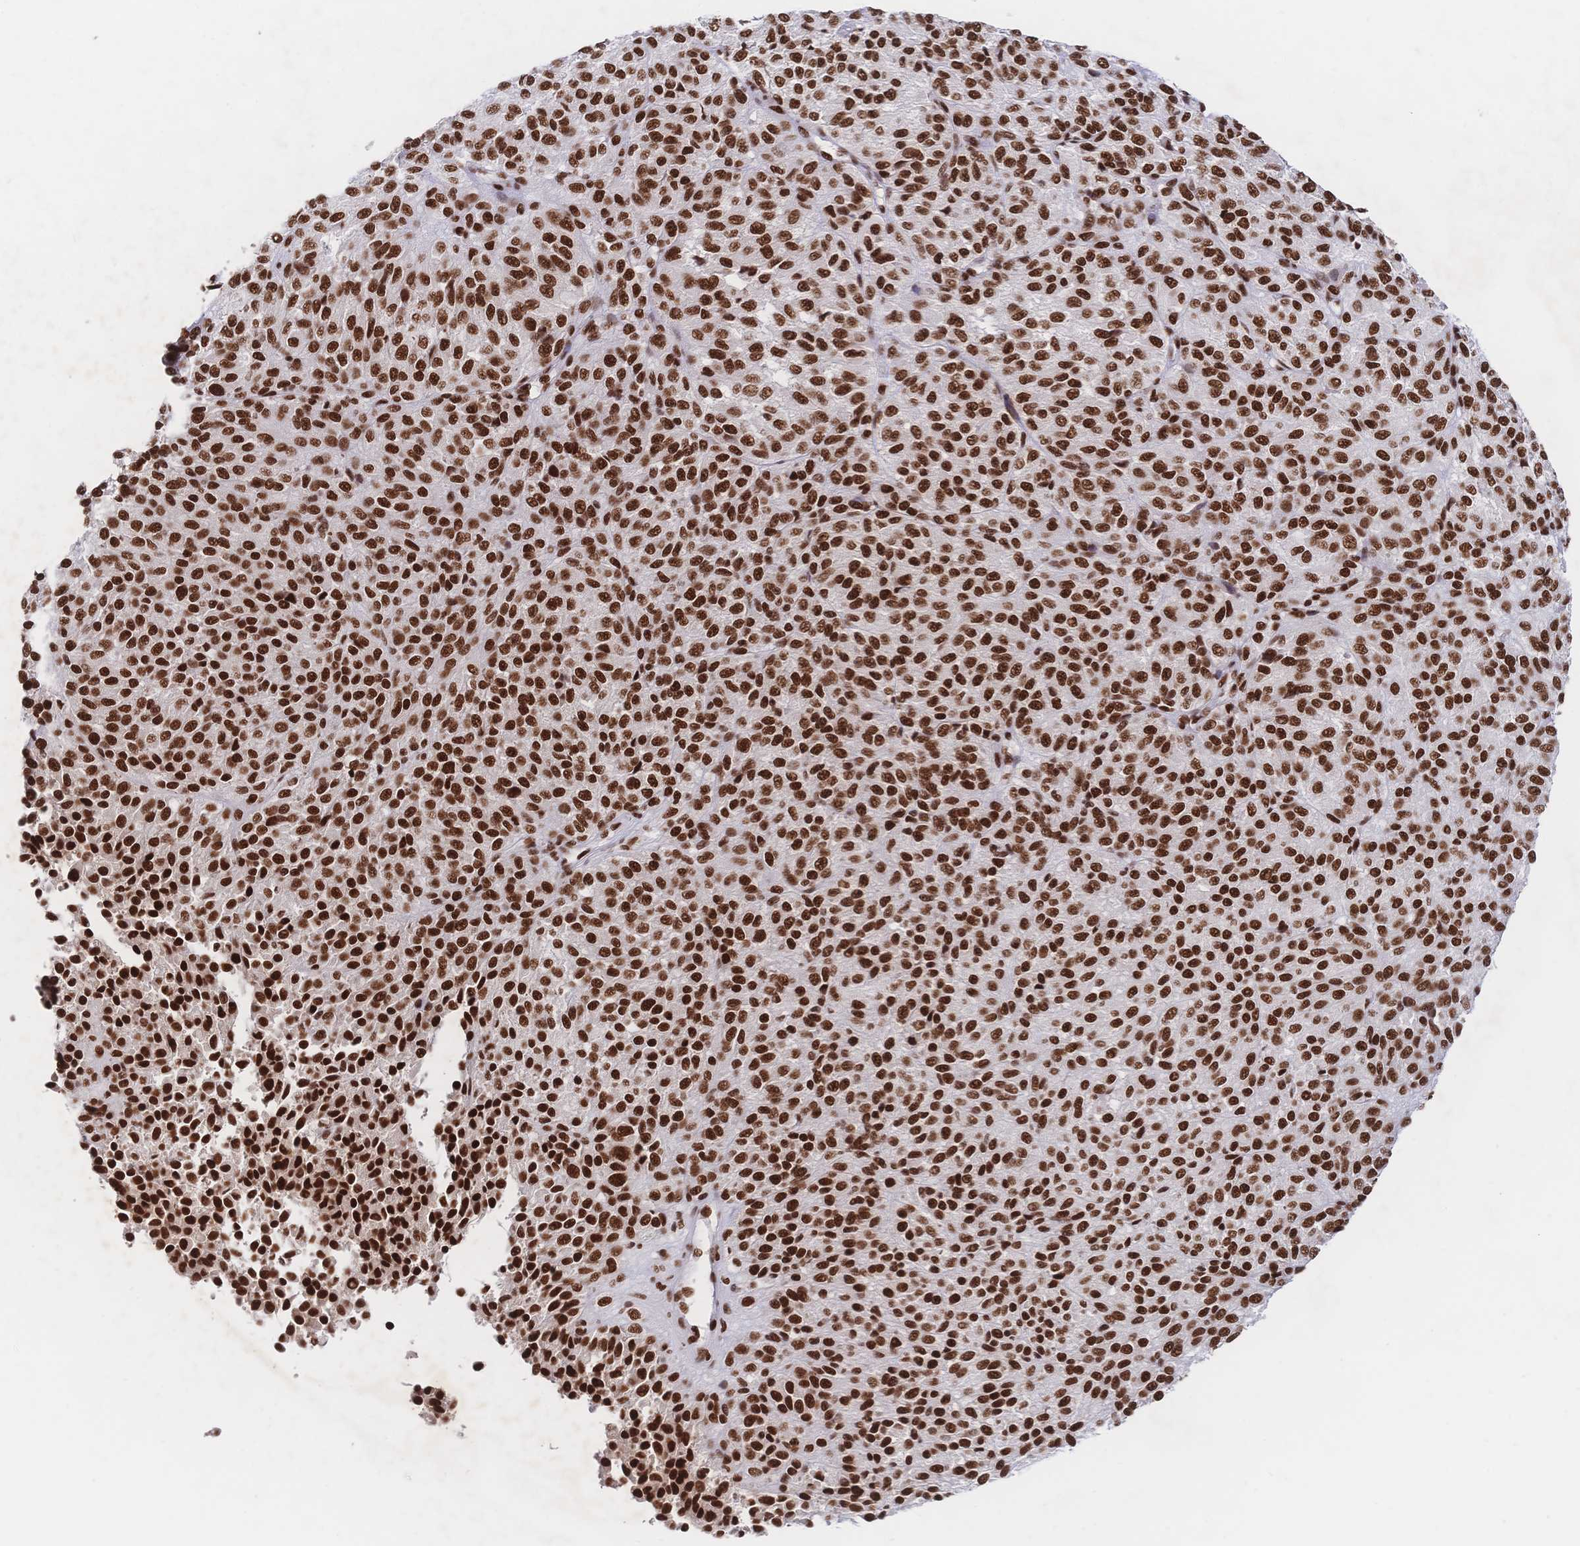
{"staining": {"intensity": "strong", "quantity": ">75%", "location": "nuclear"}, "tissue": "melanoma", "cell_type": "Tumor cells", "image_type": "cancer", "snomed": [{"axis": "morphology", "description": "Malignant melanoma, Metastatic site"}, {"axis": "topography", "description": "Brain"}], "caption": "The histopathology image shows staining of melanoma, revealing strong nuclear protein staining (brown color) within tumor cells.", "gene": "SRSF1", "patient": {"sex": "female", "age": 56}}